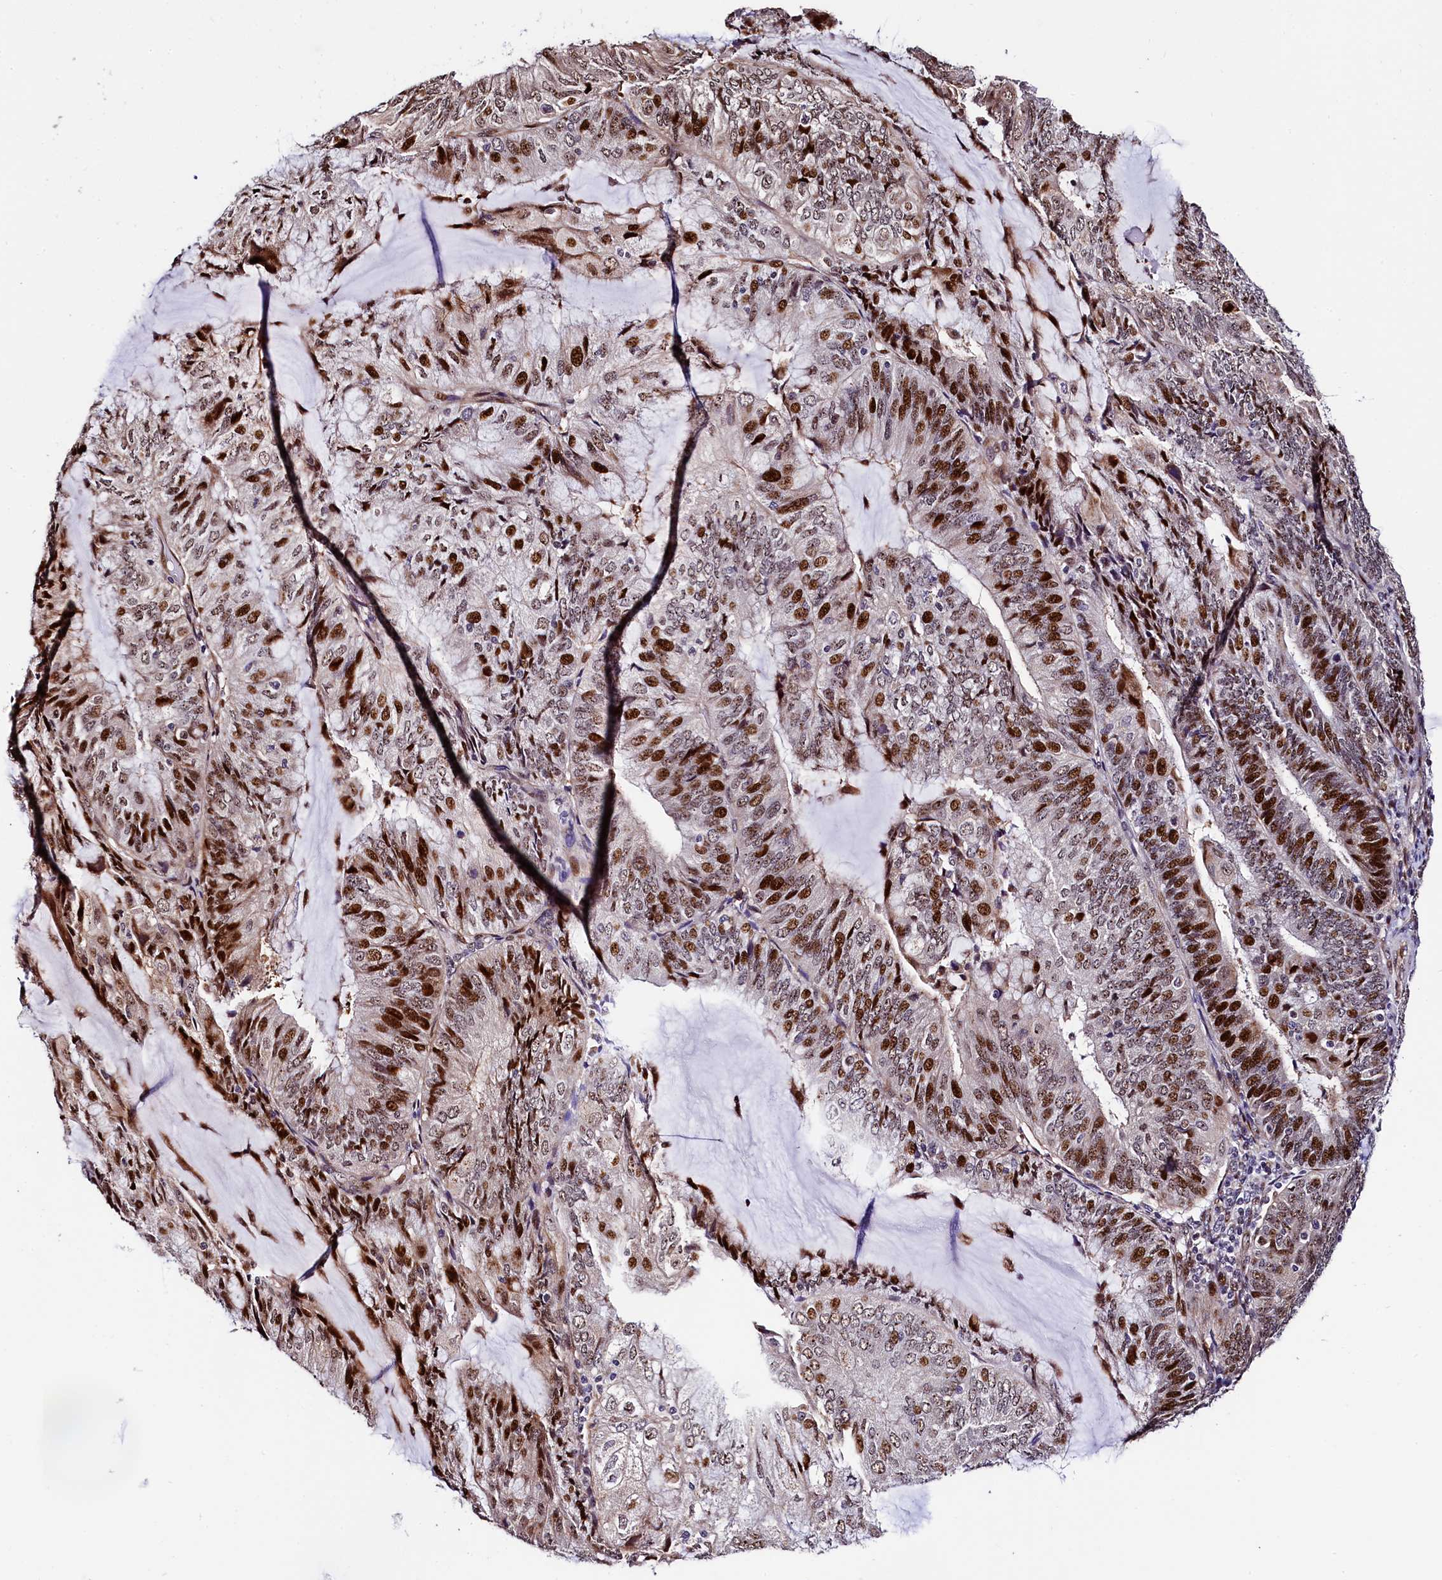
{"staining": {"intensity": "strong", "quantity": "25%-75%", "location": "nuclear"}, "tissue": "endometrial cancer", "cell_type": "Tumor cells", "image_type": "cancer", "snomed": [{"axis": "morphology", "description": "Adenocarcinoma, NOS"}, {"axis": "topography", "description": "Endometrium"}], "caption": "Human adenocarcinoma (endometrial) stained with a protein marker demonstrates strong staining in tumor cells.", "gene": "TRMT112", "patient": {"sex": "female", "age": 81}}